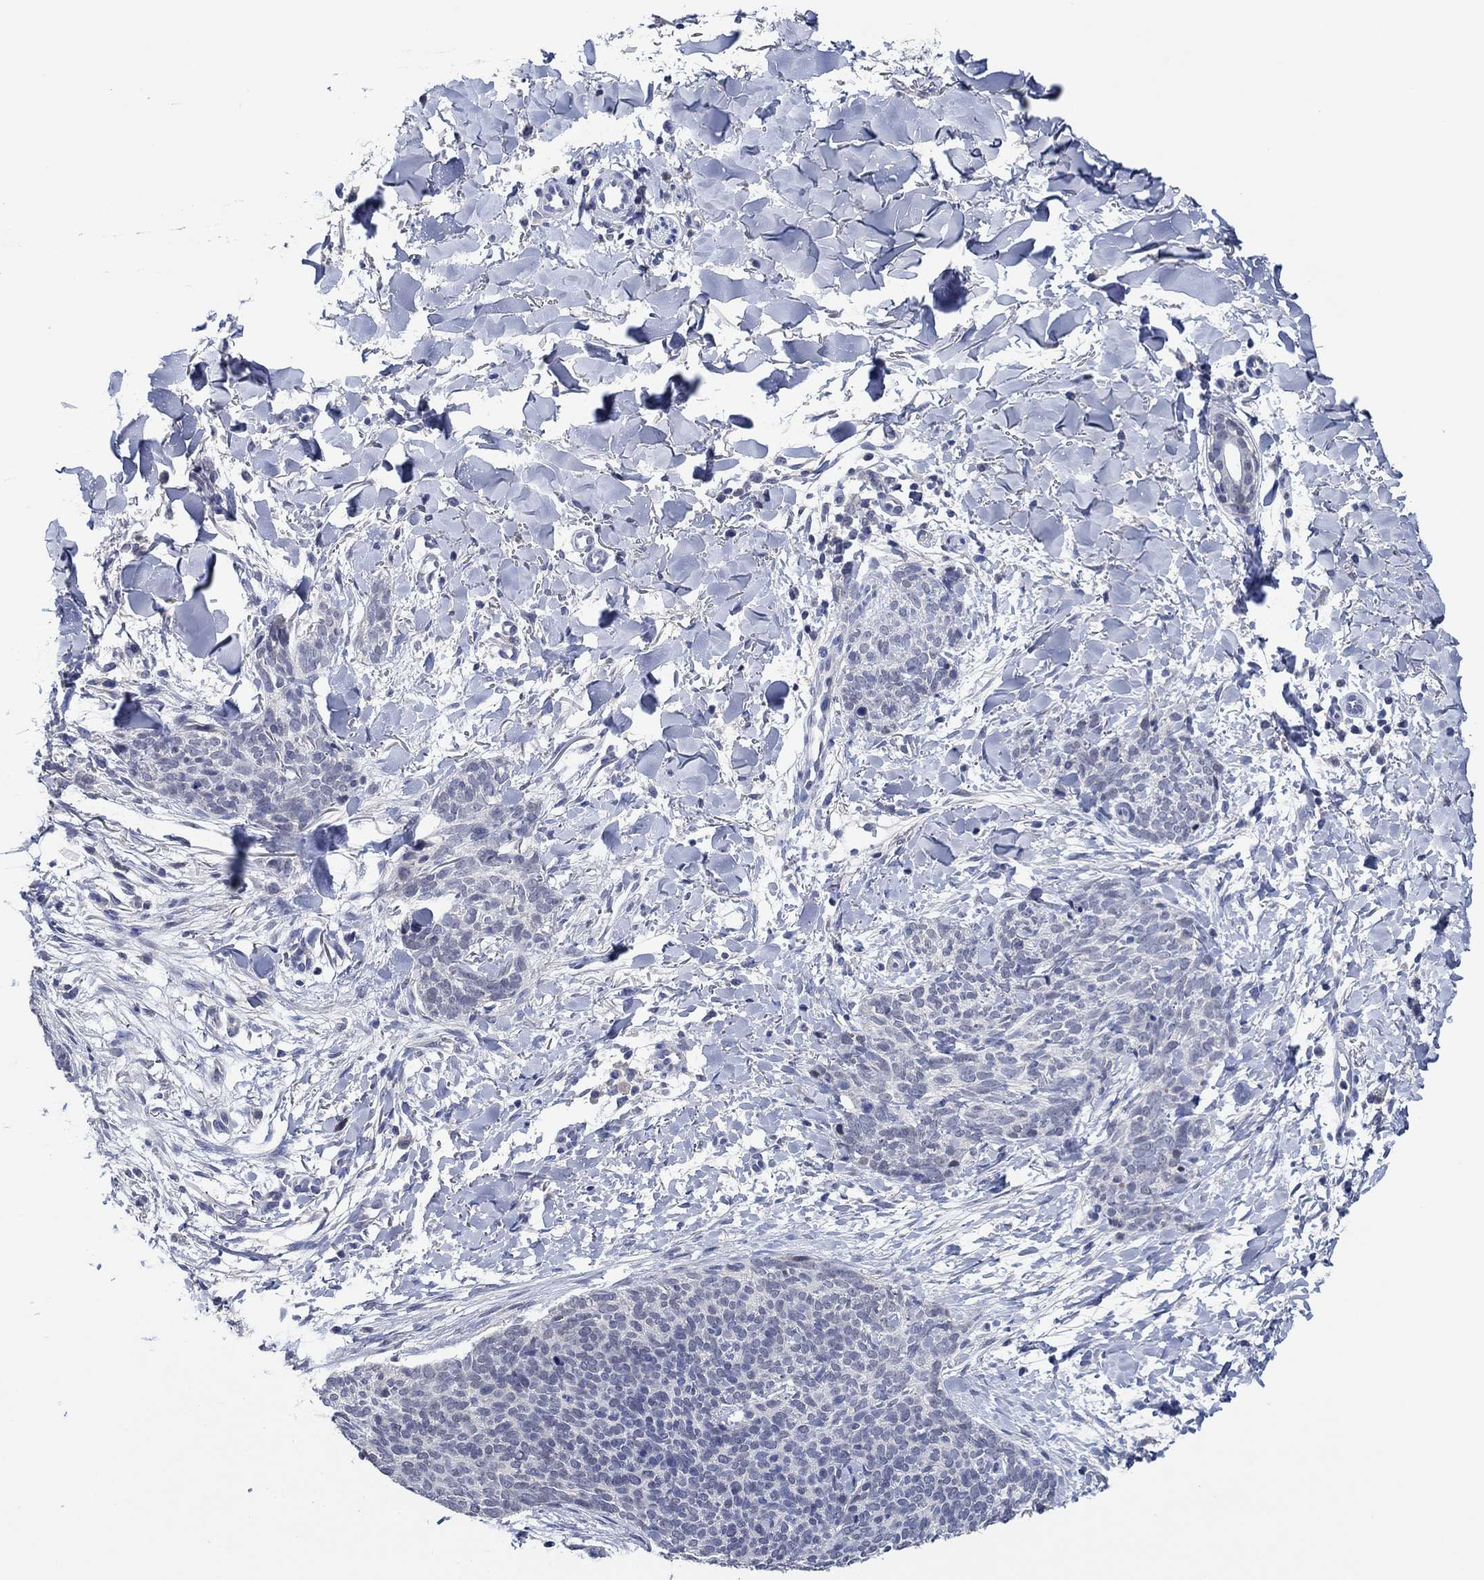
{"staining": {"intensity": "negative", "quantity": "none", "location": "none"}, "tissue": "skin cancer", "cell_type": "Tumor cells", "image_type": "cancer", "snomed": [{"axis": "morphology", "description": "Basal cell carcinoma"}, {"axis": "topography", "description": "Skin"}], "caption": "Tumor cells are negative for brown protein staining in skin cancer.", "gene": "PRRT3", "patient": {"sex": "male", "age": 64}}